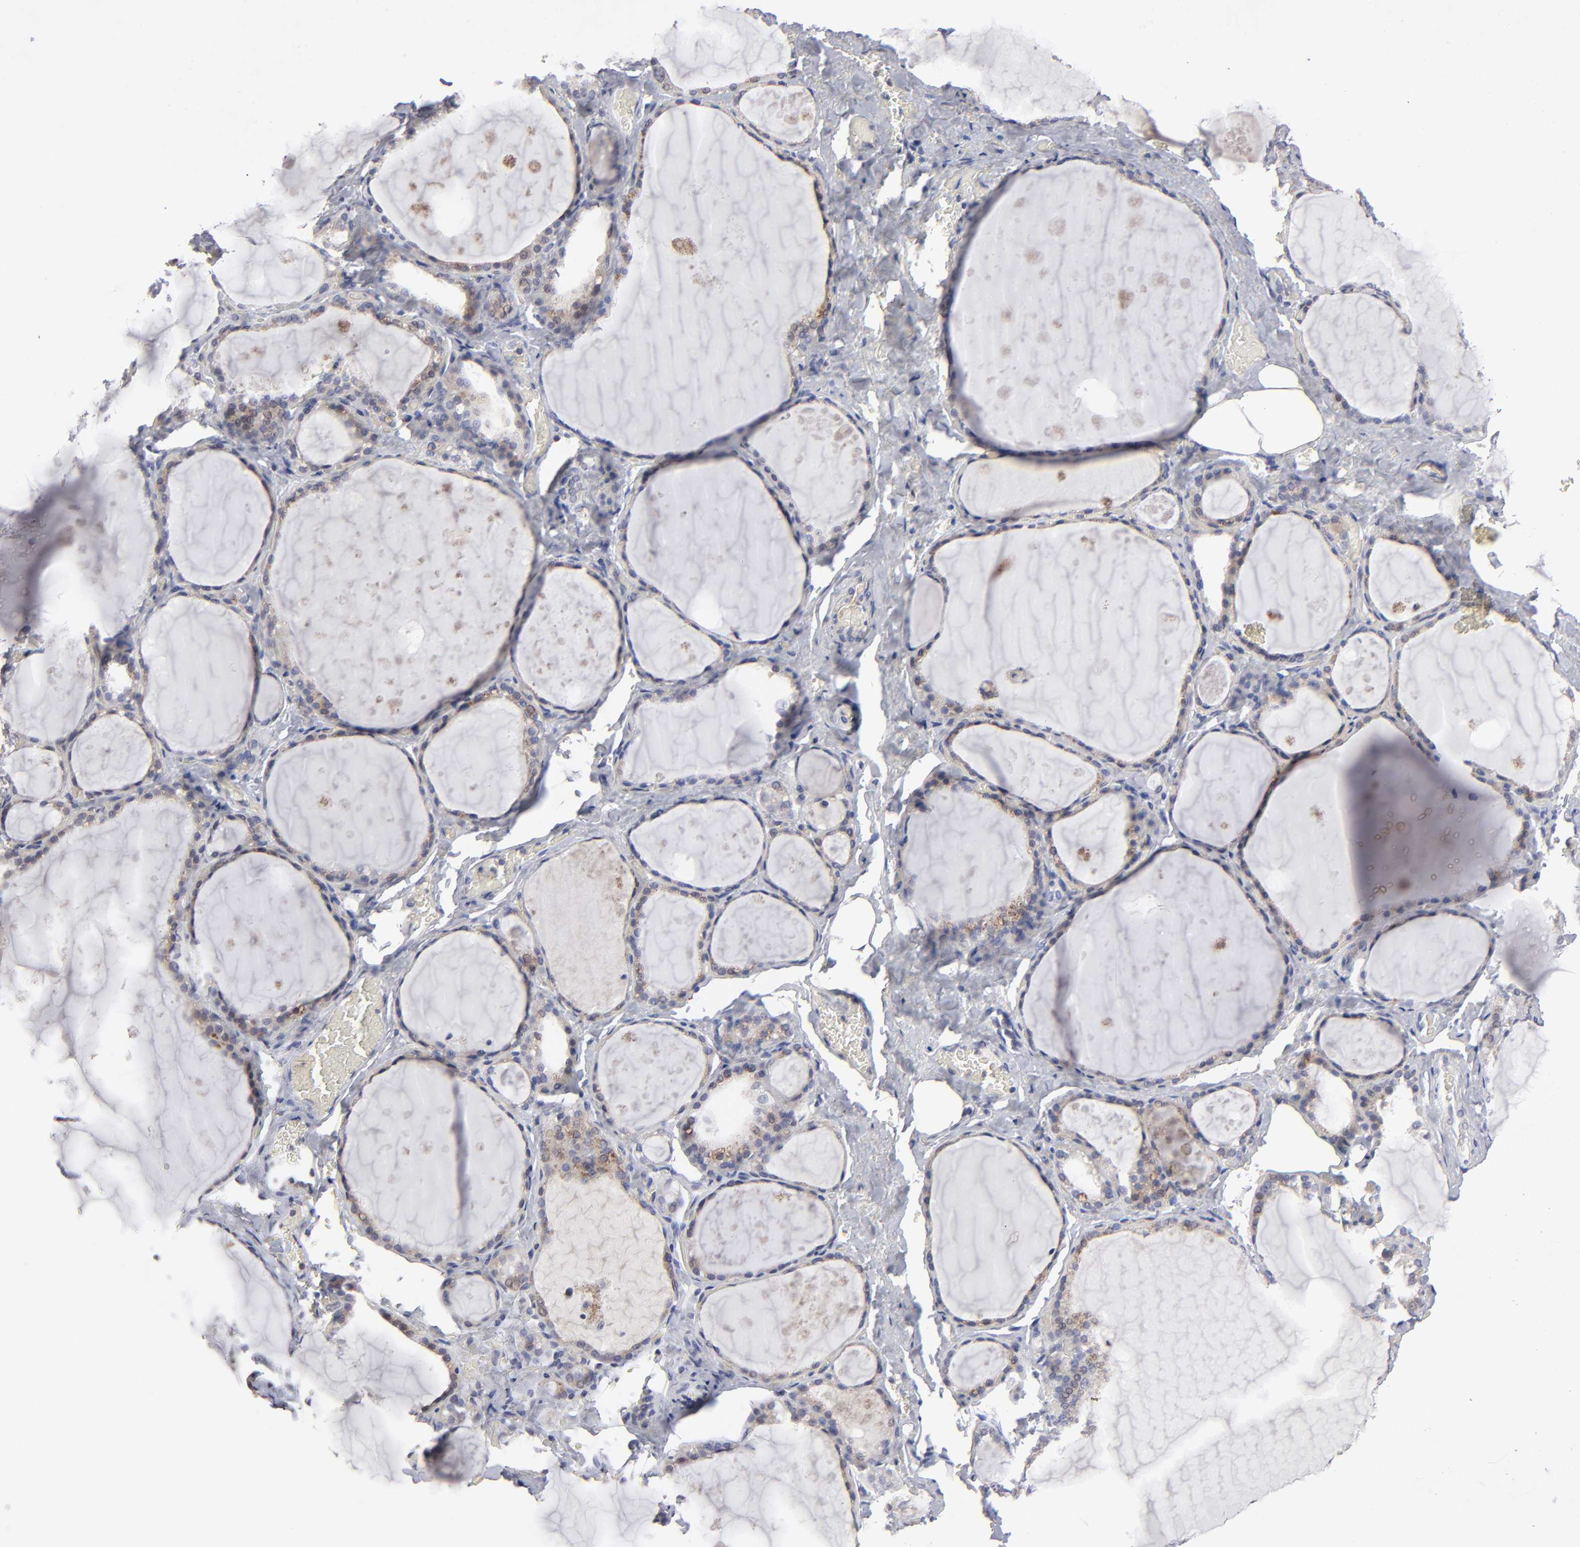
{"staining": {"intensity": "weak", "quantity": "<25%", "location": "cytoplasmic/membranous"}, "tissue": "thyroid gland", "cell_type": "Glandular cells", "image_type": "normal", "snomed": [{"axis": "morphology", "description": "Normal tissue, NOS"}, {"axis": "topography", "description": "Thyroid gland"}], "caption": "This is a photomicrograph of IHC staining of normal thyroid gland, which shows no staining in glandular cells.", "gene": "CEP97", "patient": {"sex": "male", "age": 61}}